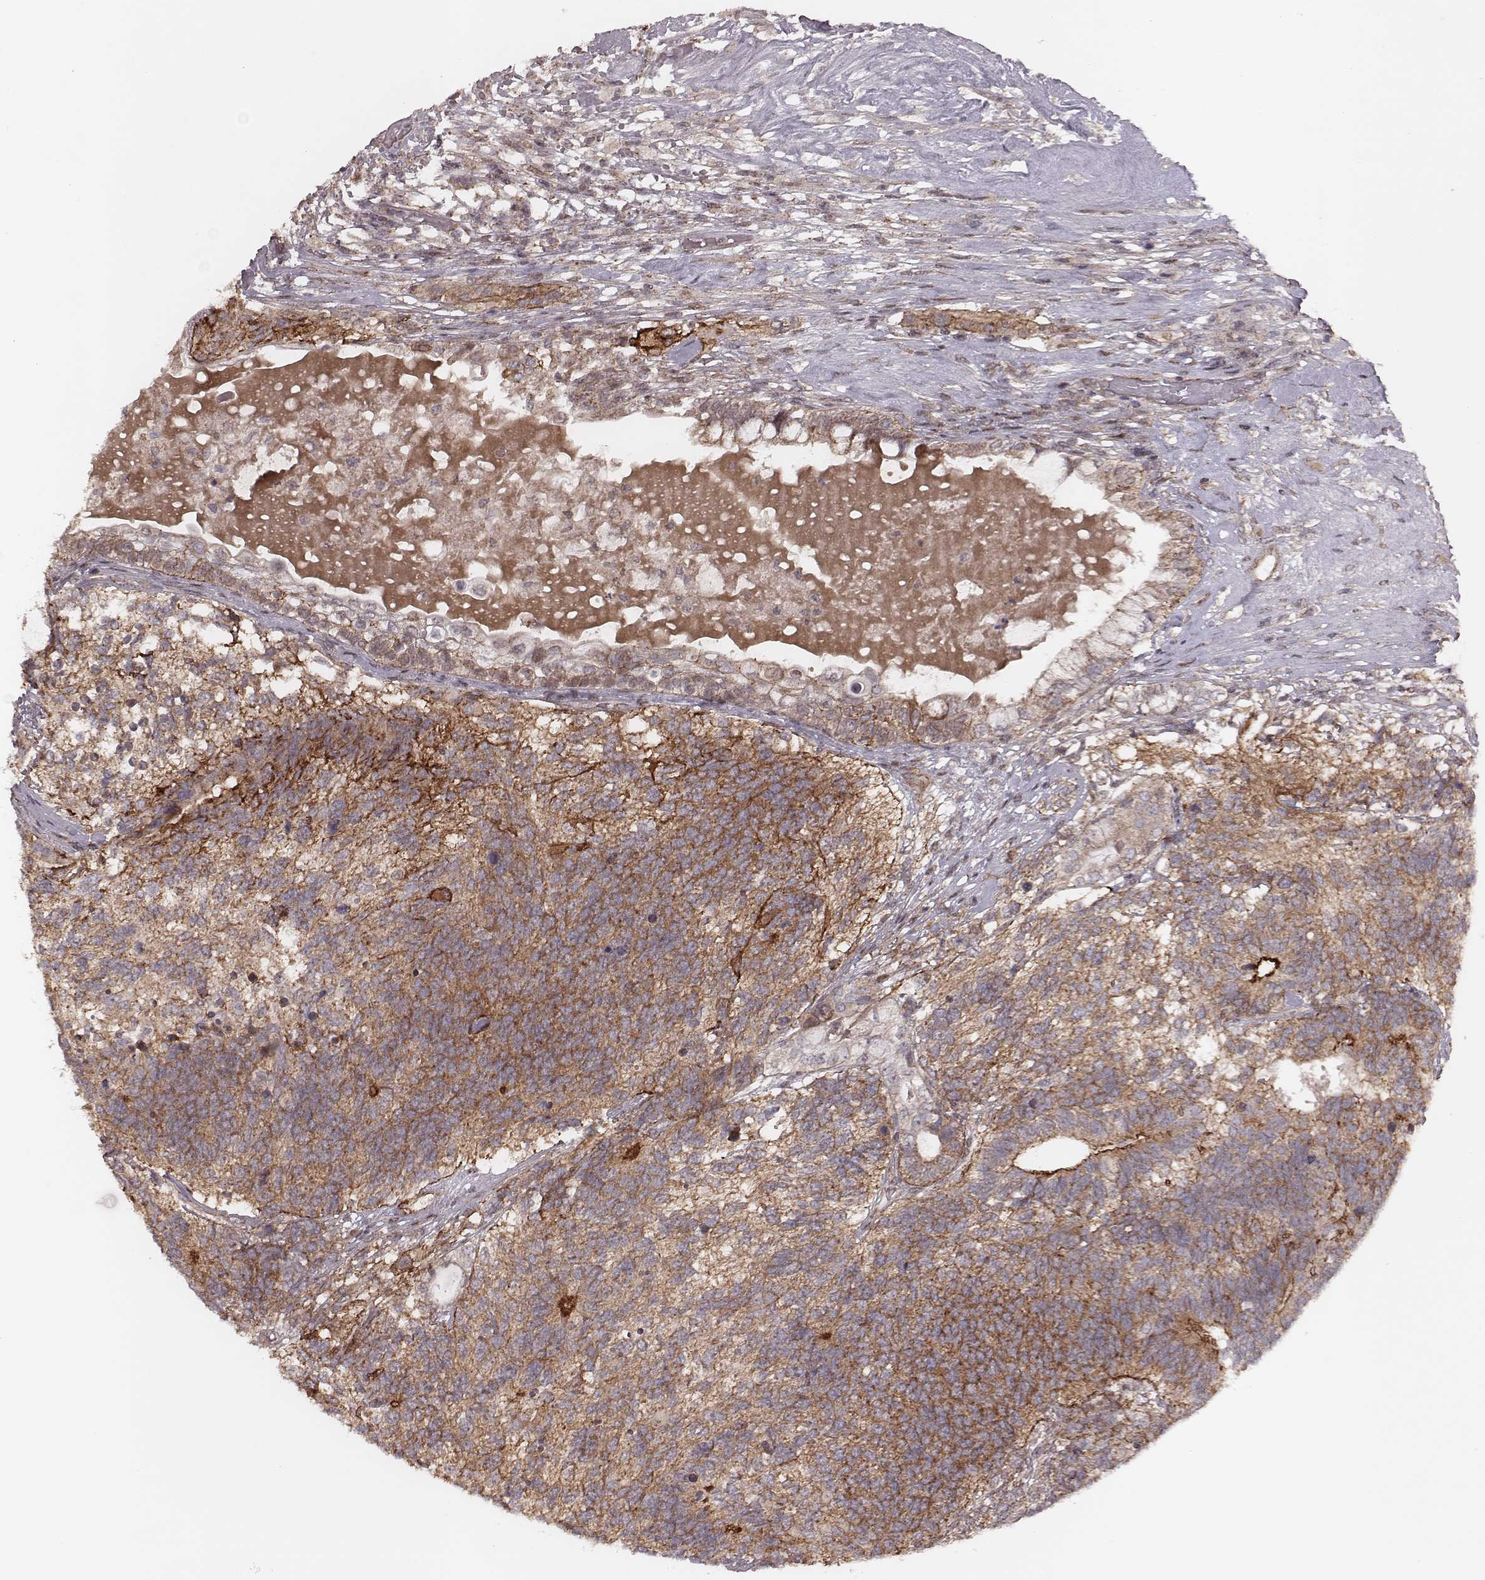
{"staining": {"intensity": "moderate", "quantity": ">75%", "location": "cytoplasmic/membranous"}, "tissue": "testis cancer", "cell_type": "Tumor cells", "image_type": "cancer", "snomed": [{"axis": "morphology", "description": "Seminoma, NOS"}, {"axis": "morphology", "description": "Carcinoma, Embryonal, NOS"}, {"axis": "topography", "description": "Testis"}], "caption": "This is an image of immunohistochemistry staining of testis seminoma, which shows moderate positivity in the cytoplasmic/membranous of tumor cells.", "gene": "NDUFA7", "patient": {"sex": "male", "age": 41}}